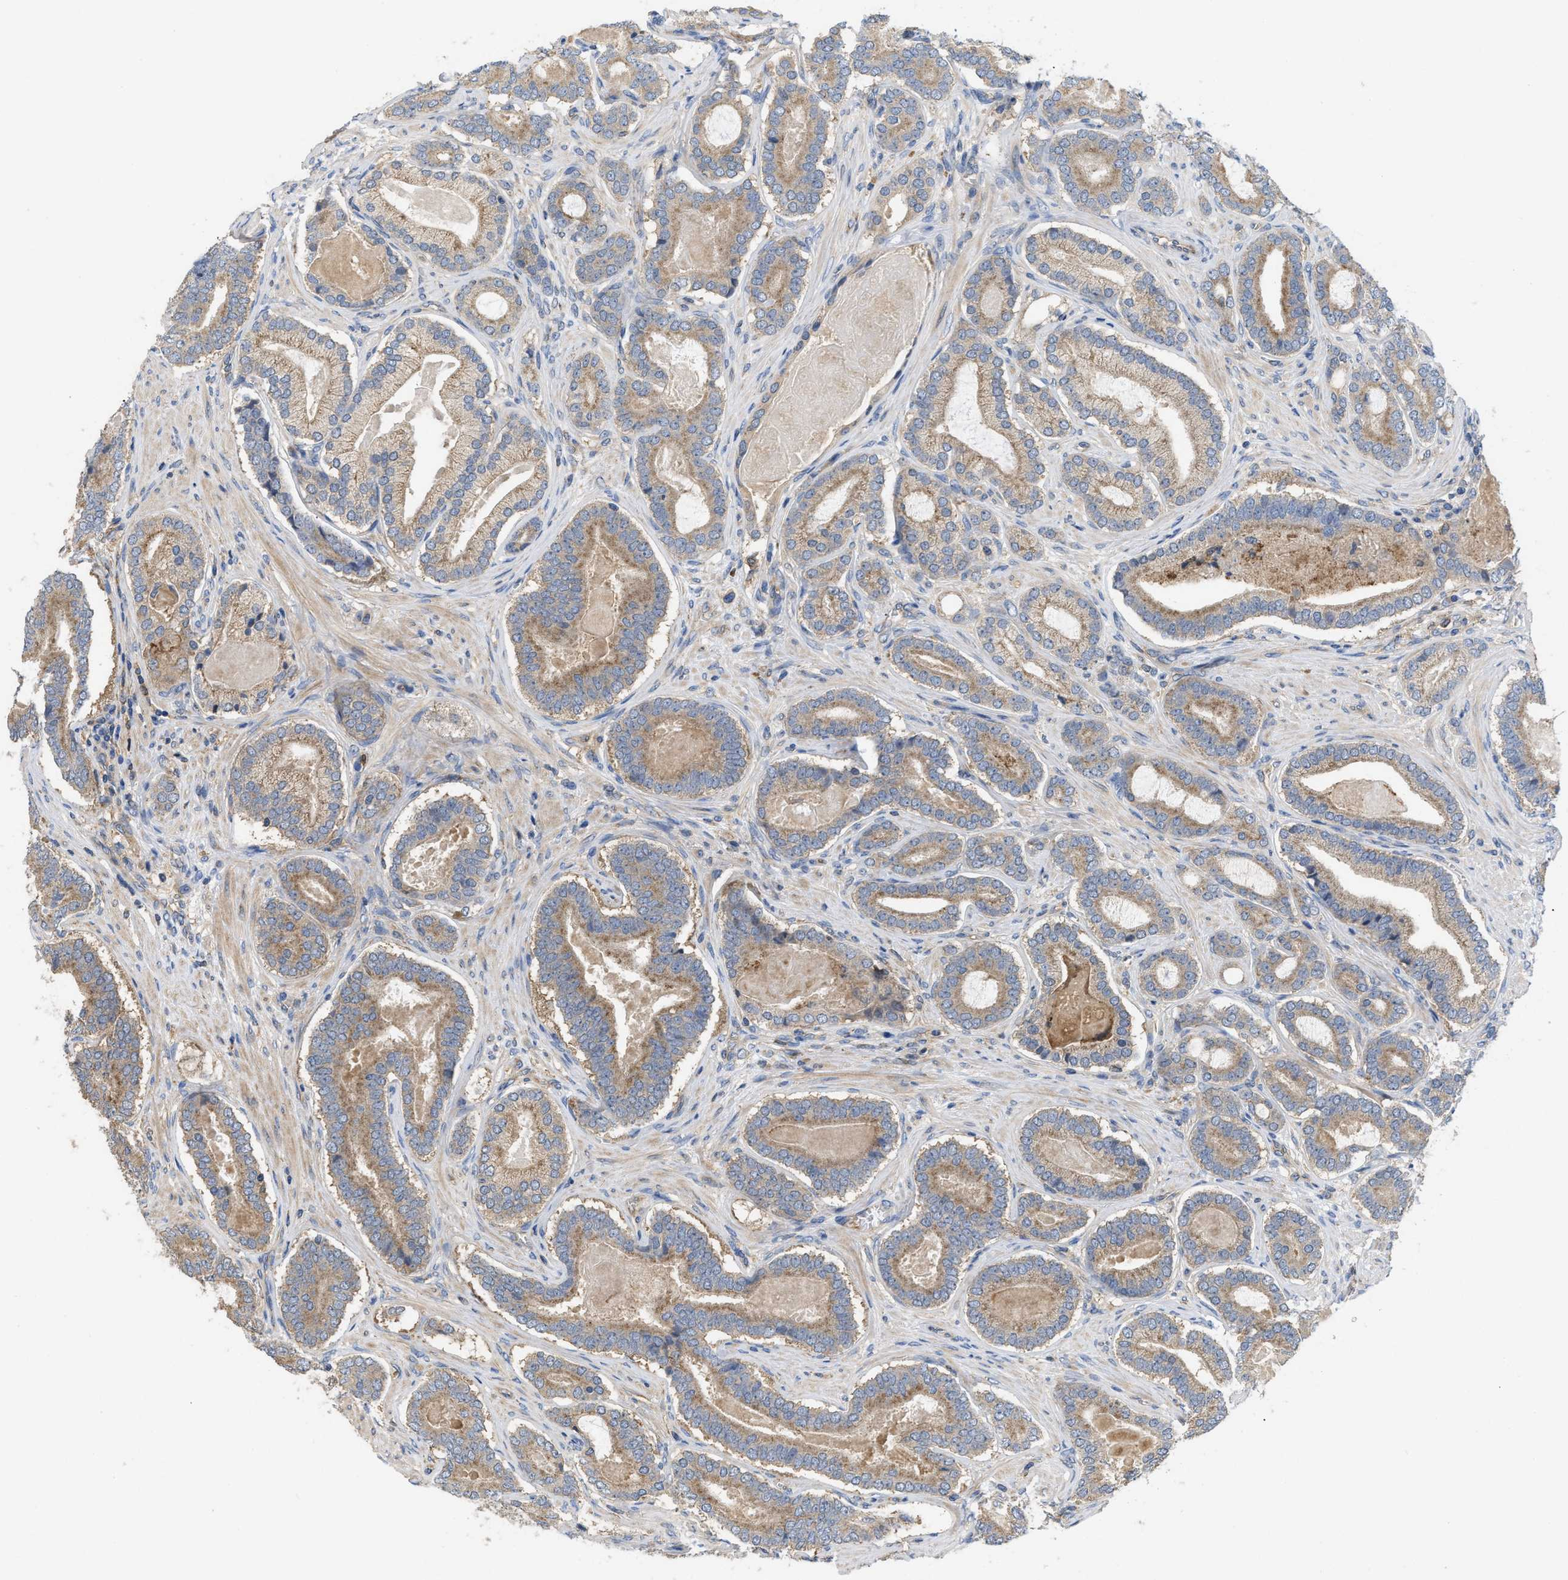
{"staining": {"intensity": "moderate", "quantity": ">75%", "location": "cytoplasmic/membranous"}, "tissue": "prostate cancer", "cell_type": "Tumor cells", "image_type": "cancer", "snomed": [{"axis": "morphology", "description": "Adenocarcinoma, High grade"}, {"axis": "topography", "description": "Prostate"}], "caption": "Immunohistochemical staining of human prostate cancer (adenocarcinoma (high-grade)) reveals medium levels of moderate cytoplasmic/membranous protein expression in approximately >75% of tumor cells.", "gene": "RNF216", "patient": {"sex": "male", "age": 60}}